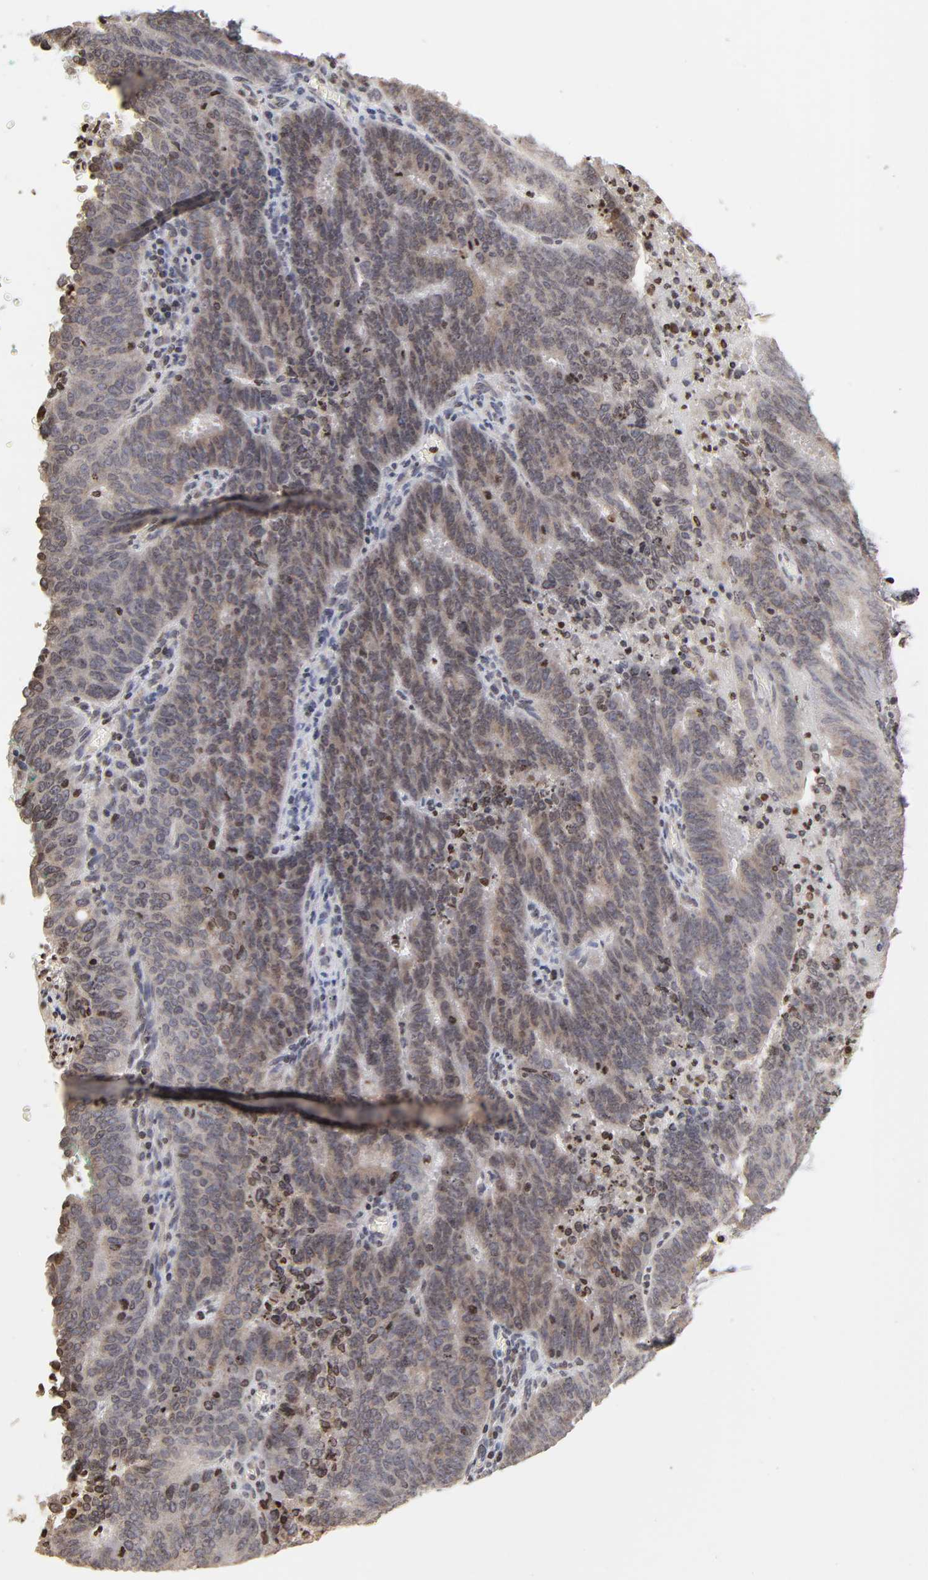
{"staining": {"intensity": "weak", "quantity": "25%-75%", "location": "nuclear"}, "tissue": "cervical cancer", "cell_type": "Tumor cells", "image_type": "cancer", "snomed": [{"axis": "morphology", "description": "Adenocarcinoma, NOS"}, {"axis": "topography", "description": "Cervix"}], "caption": "A photomicrograph of cervical cancer stained for a protein reveals weak nuclear brown staining in tumor cells.", "gene": "ZNF473", "patient": {"sex": "female", "age": 44}}